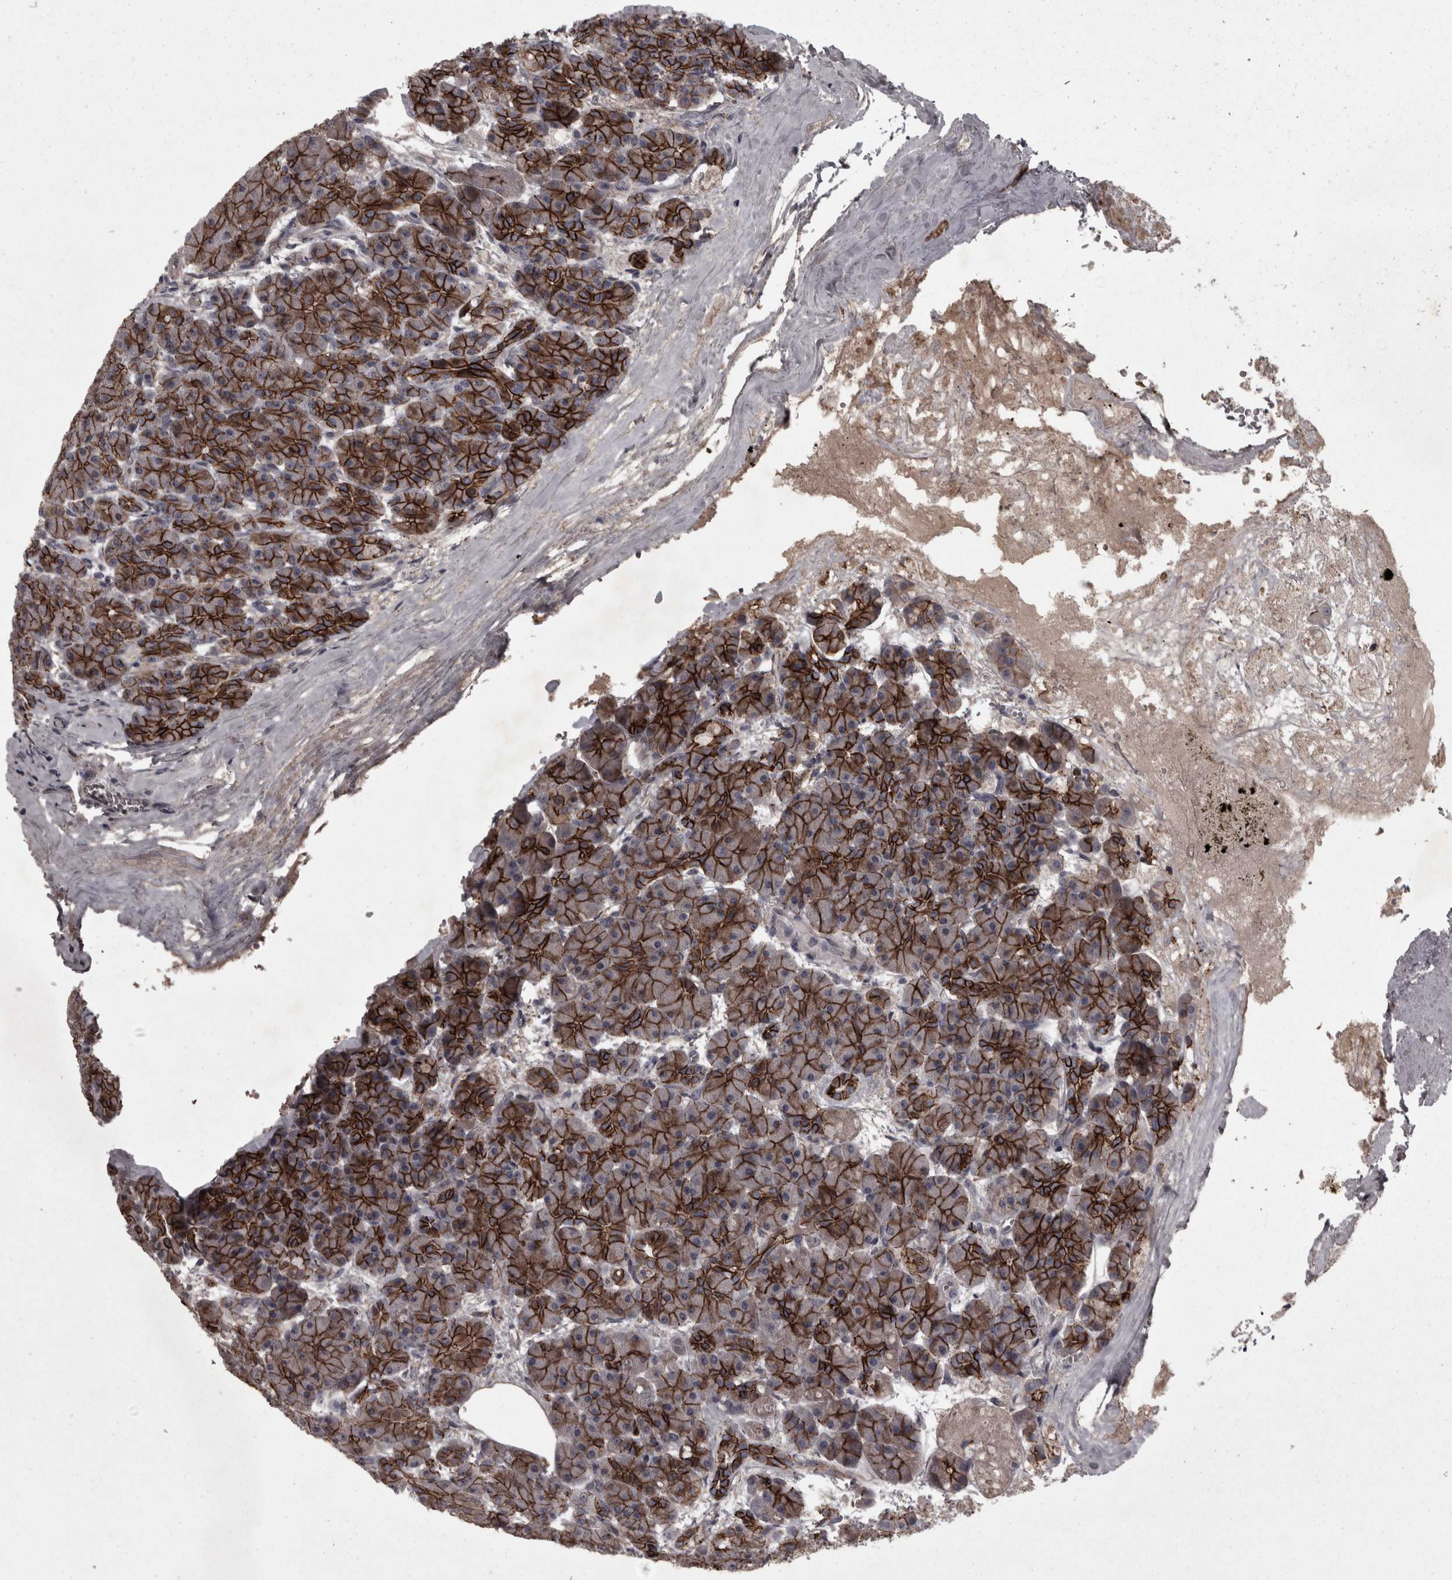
{"staining": {"intensity": "strong", "quantity": "25%-75%", "location": "cytoplasmic/membranous"}, "tissue": "pancreas", "cell_type": "Exocrine glandular cells", "image_type": "normal", "snomed": [{"axis": "morphology", "description": "Normal tissue, NOS"}, {"axis": "topography", "description": "Pancreas"}], "caption": "IHC micrograph of unremarkable pancreas: pancreas stained using IHC exhibits high levels of strong protein expression localized specifically in the cytoplasmic/membranous of exocrine glandular cells, appearing as a cytoplasmic/membranous brown color.", "gene": "PCDH17", "patient": {"sex": "male", "age": 63}}